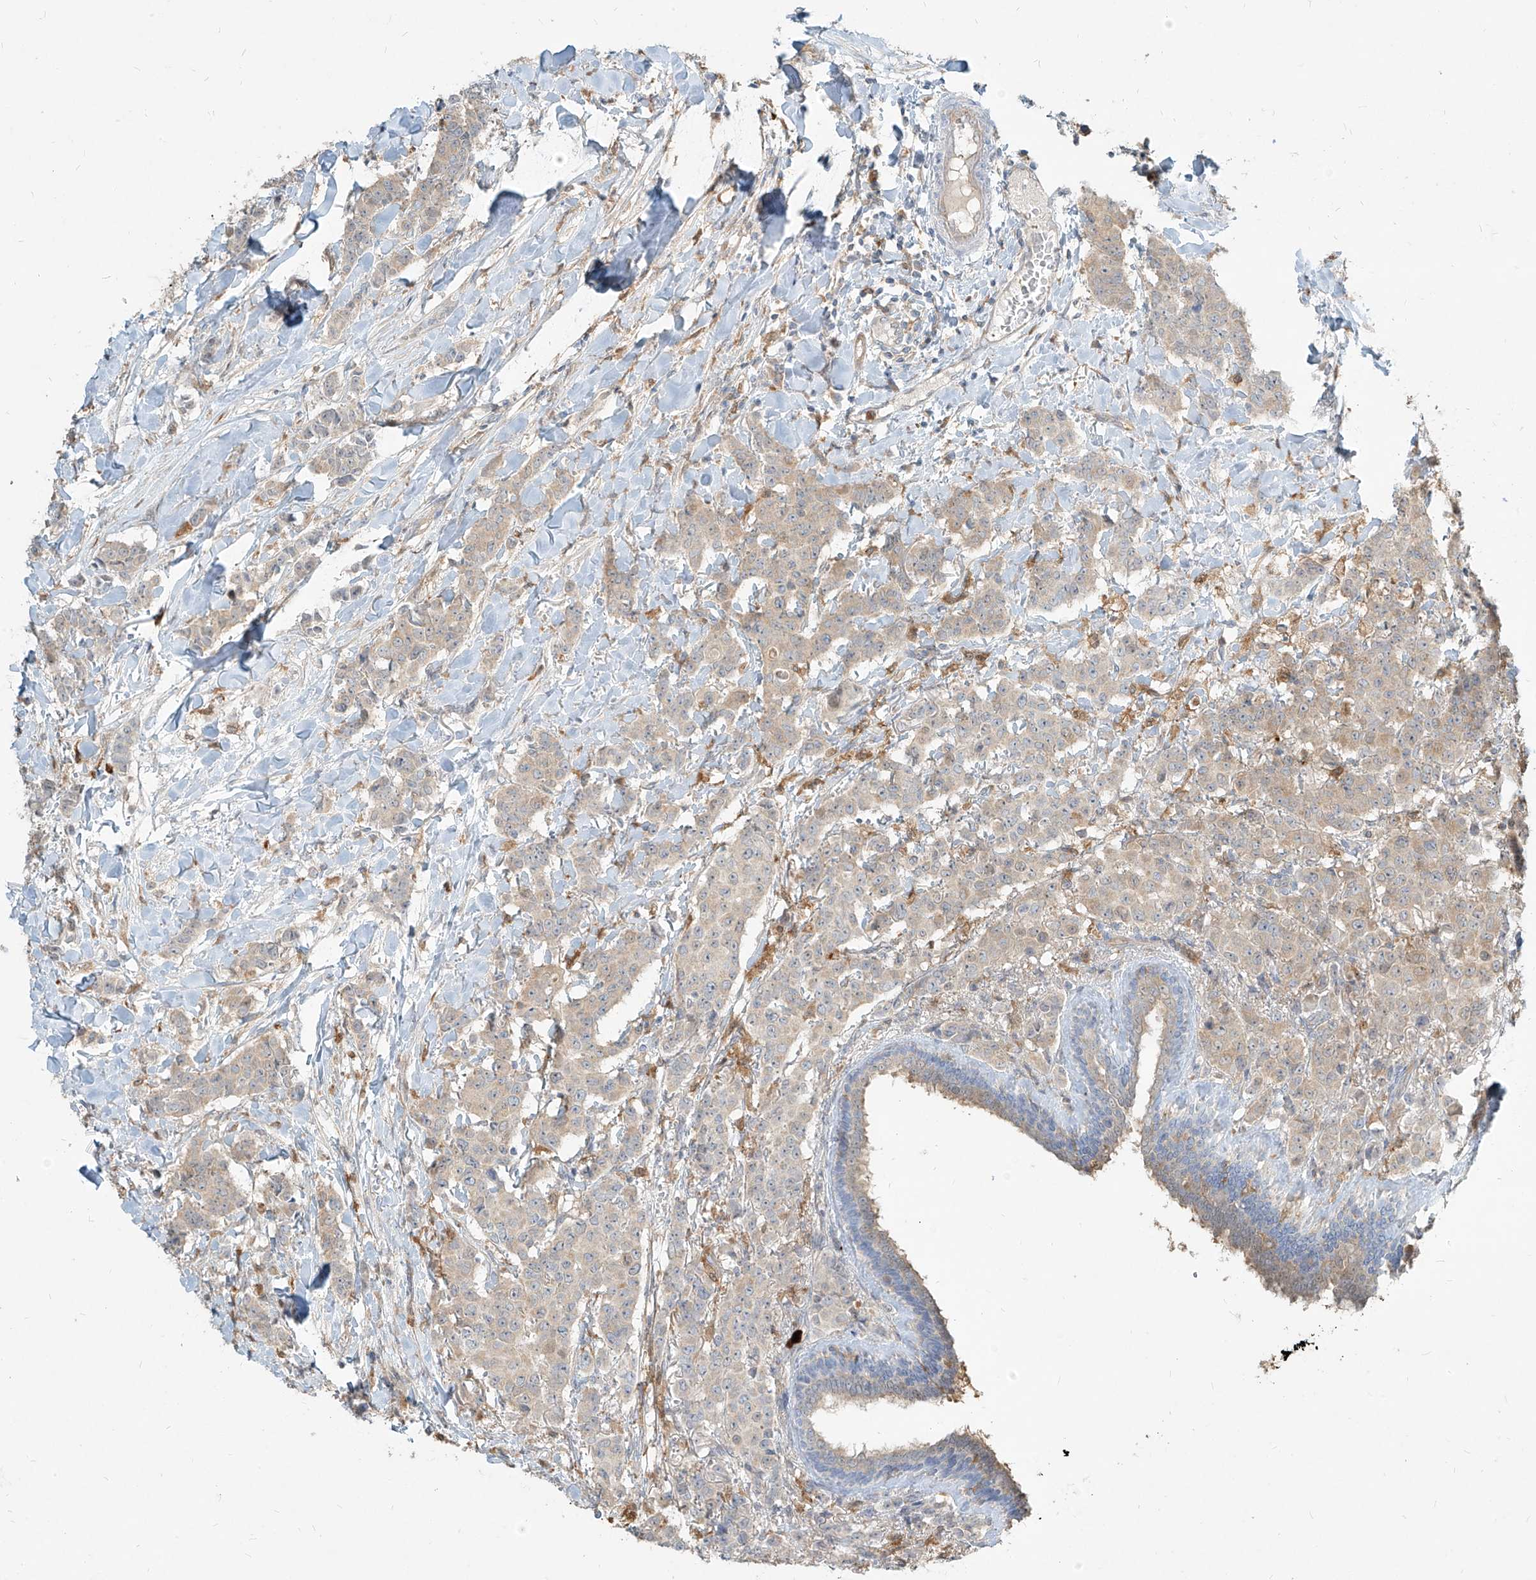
{"staining": {"intensity": "weak", "quantity": "<25%", "location": "cytoplasmic/membranous"}, "tissue": "breast cancer", "cell_type": "Tumor cells", "image_type": "cancer", "snomed": [{"axis": "morphology", "description": "Duct carcinoma"}, {"axis": "topography", "description": "Breast"}], "caption": "DAB (3,3'-diaminobenzidine) immunohistochemical staining of human infiltrating ductal carcinoma (breast) demonstrates no significant staining in tumor cells.", "gene": "PGD", "patient": {"sex": "female", "age": 40}}